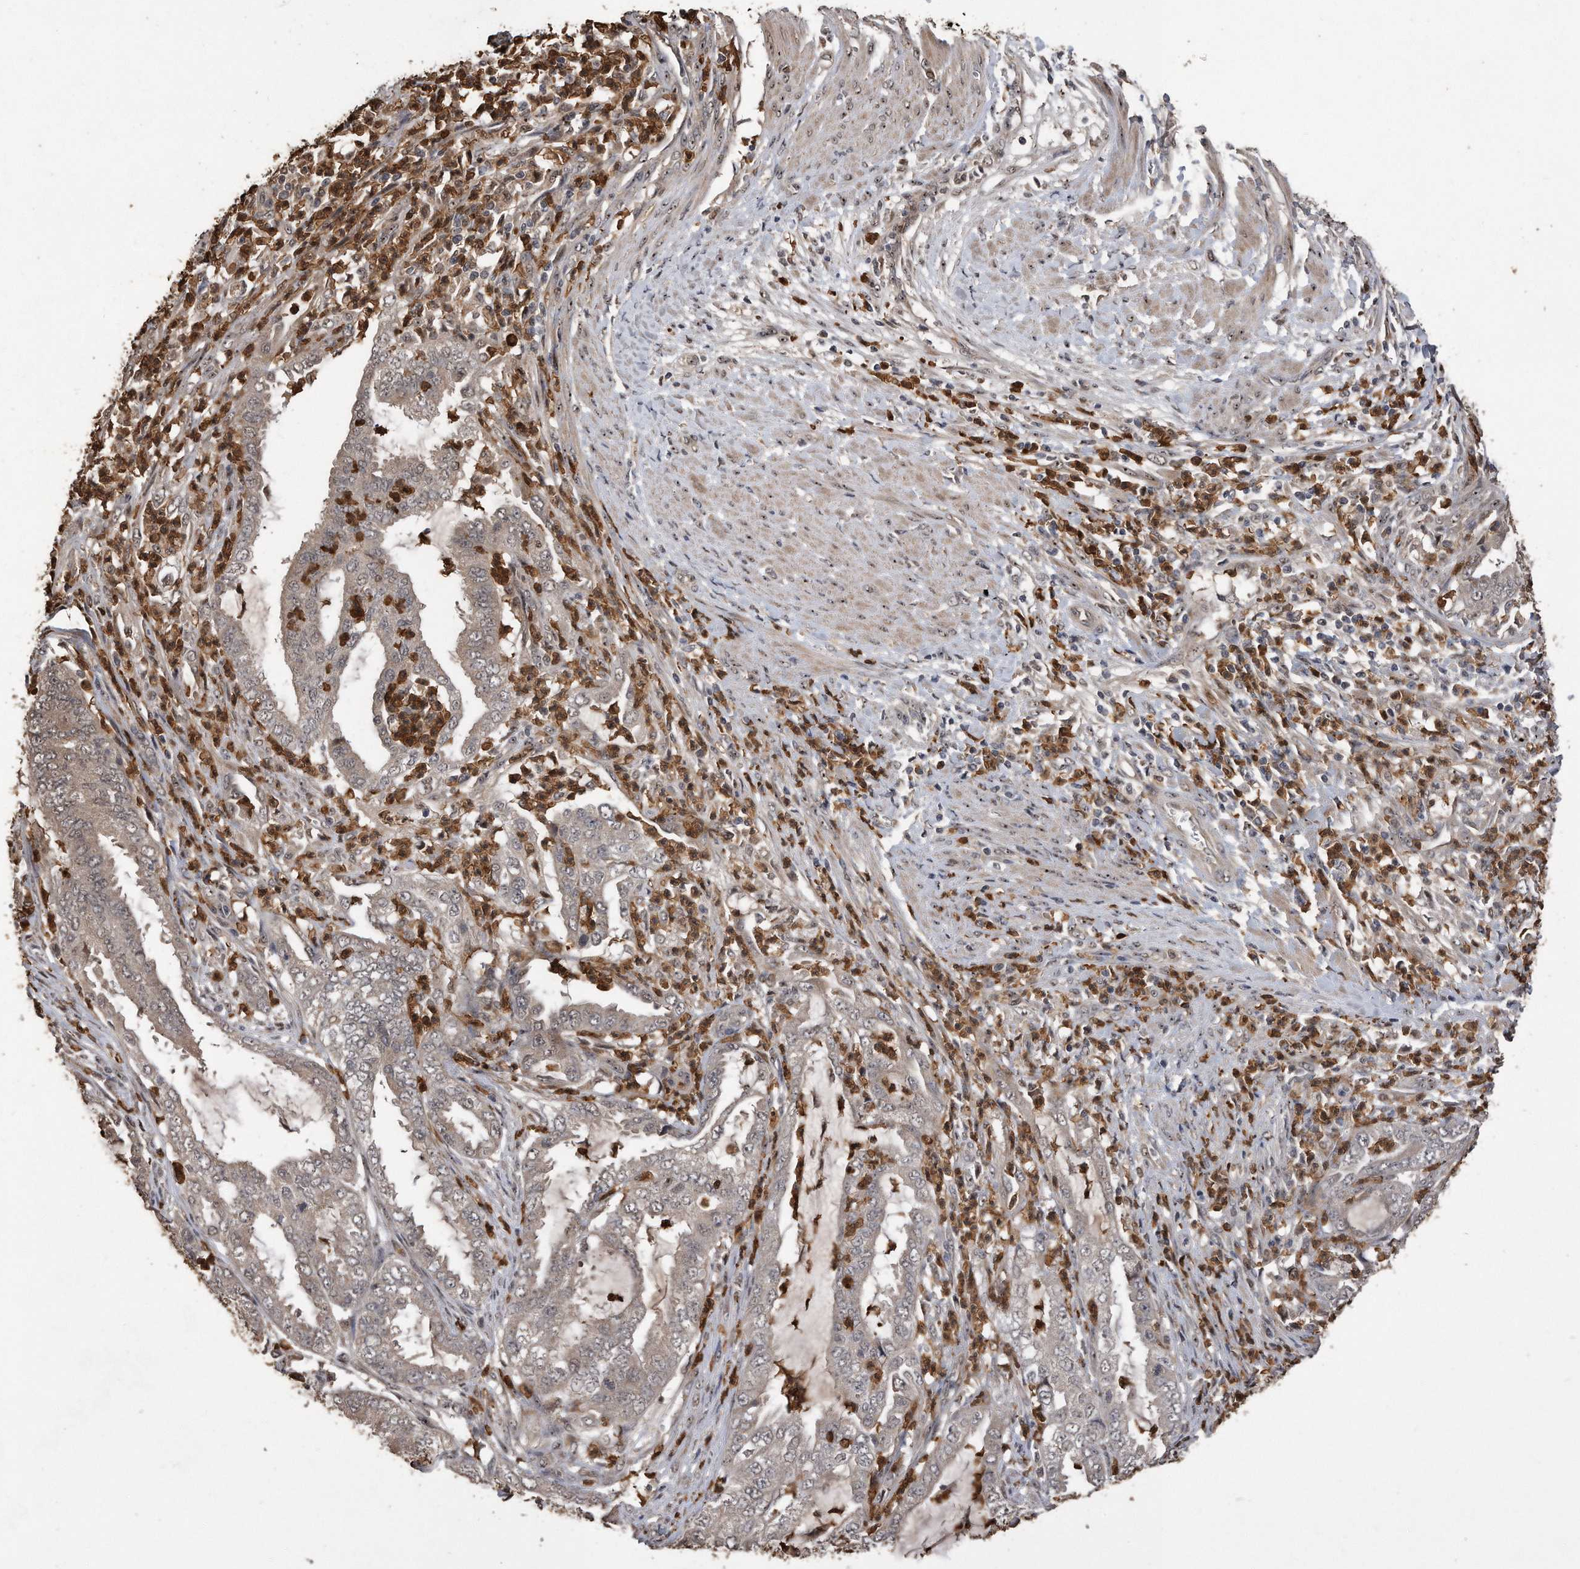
{"staining": {"intensity": "negative", "quantity": "none", "location": "none"}, "tissue": "endometrial cancer", "cell_type": "Tumor cells", "image_type": "cancer", "snomed": [{"axis": "morphology", "description": "Adenocarcinoma, NOS"}, {"axis": "topography", "description": "Endometrium"}], "caption": "The micrograph shows no significant positivity in tumor cells of endometrial cancer (adenocarcinoma).", "gene": "PELO", "patient": {"sex": "female", "age": 51}}